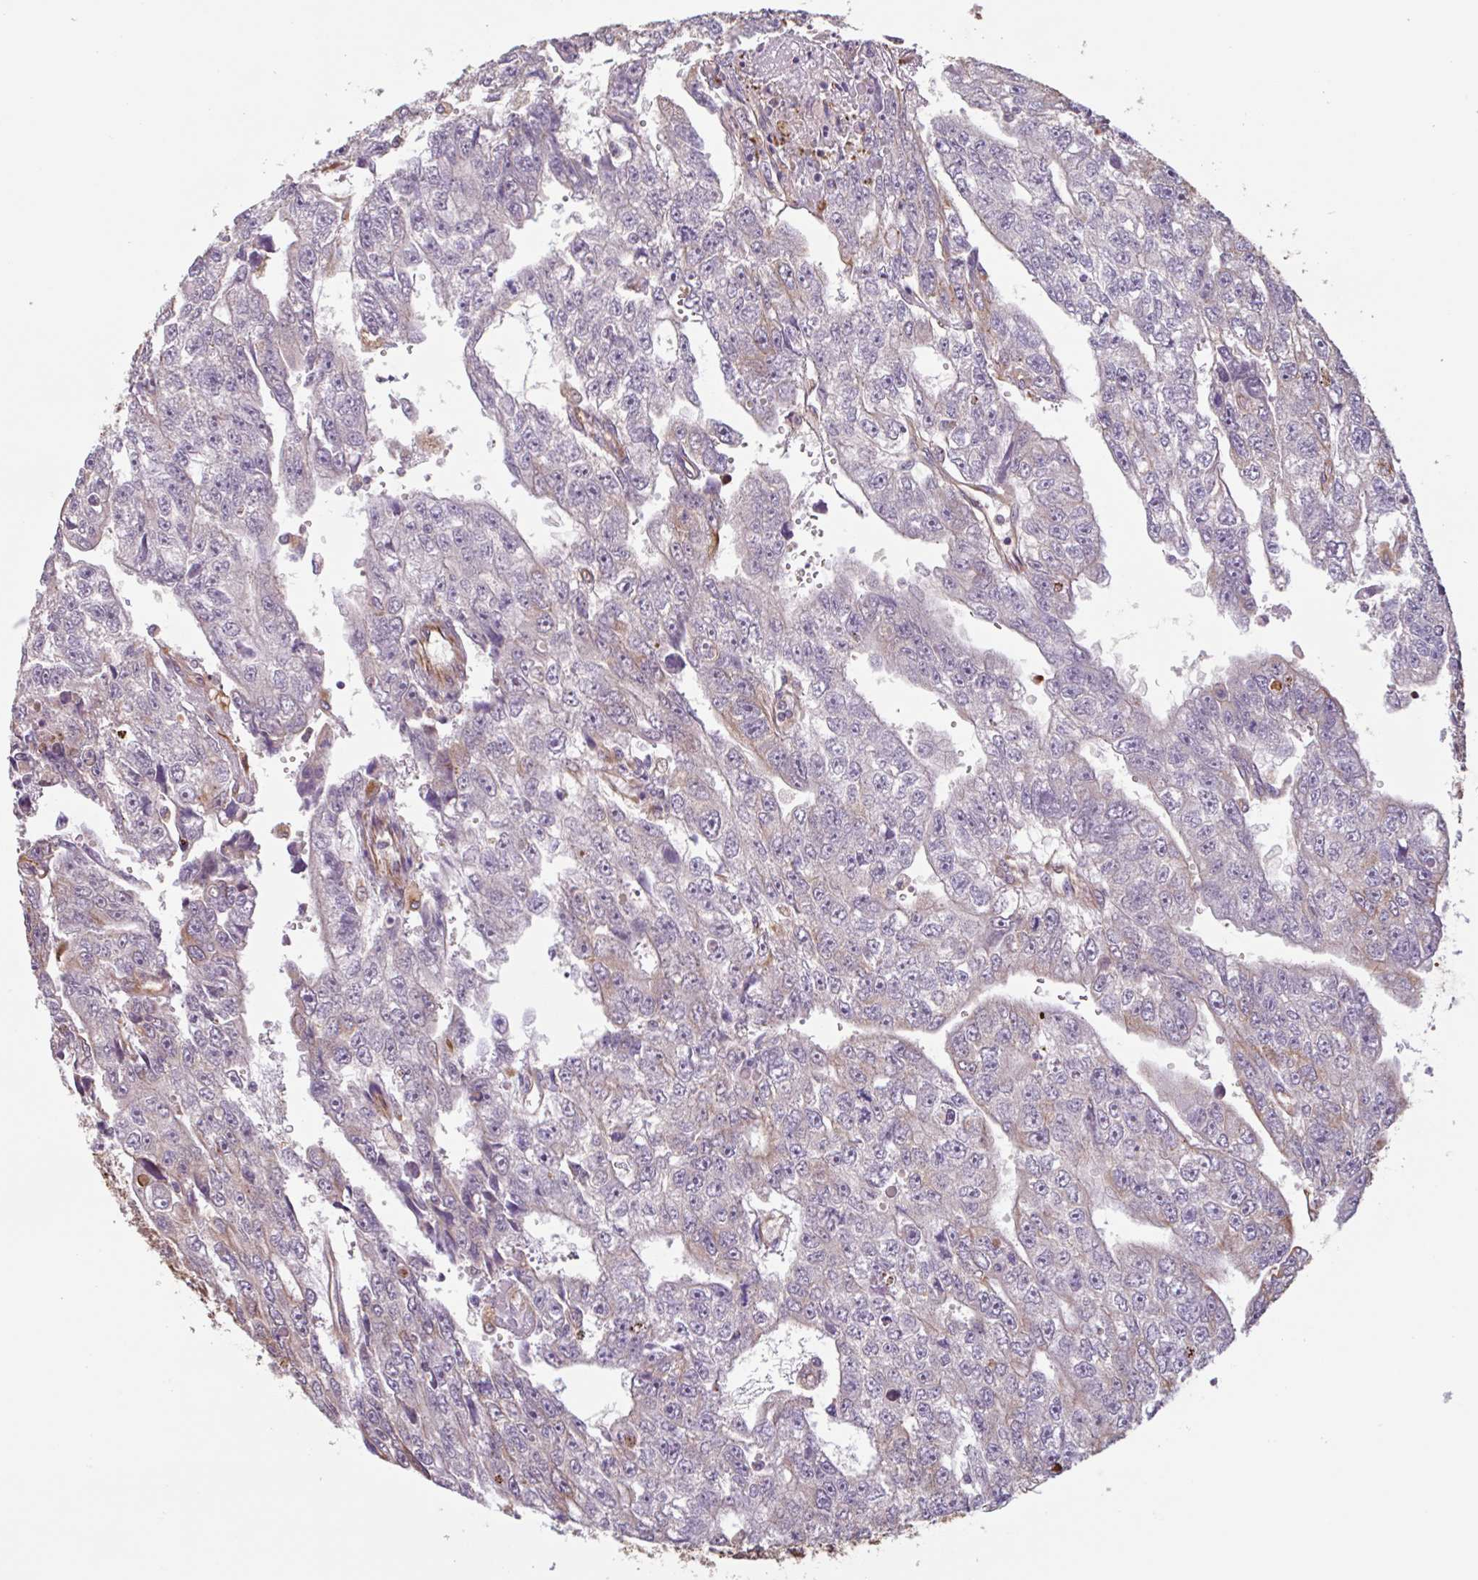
{"staining": {"intensity": "negative", "quantity": "none", "location": "none"}, "tissue": "testis cancer", "cell_type": "Tumor cells", "image_type": "cancer", "snomed": [{"axis": "morphology", "description": "Carcinoma, Embryonal, NOS"}, {"axis": "topography", "description": "Testis"}], "caption": "Testis embryonal carcinoma was stained to show a protein in brown. There is no significant expression in tumor cells.", "gene": "ZNF790", "patient": {"sex": "male", "age": 20}}